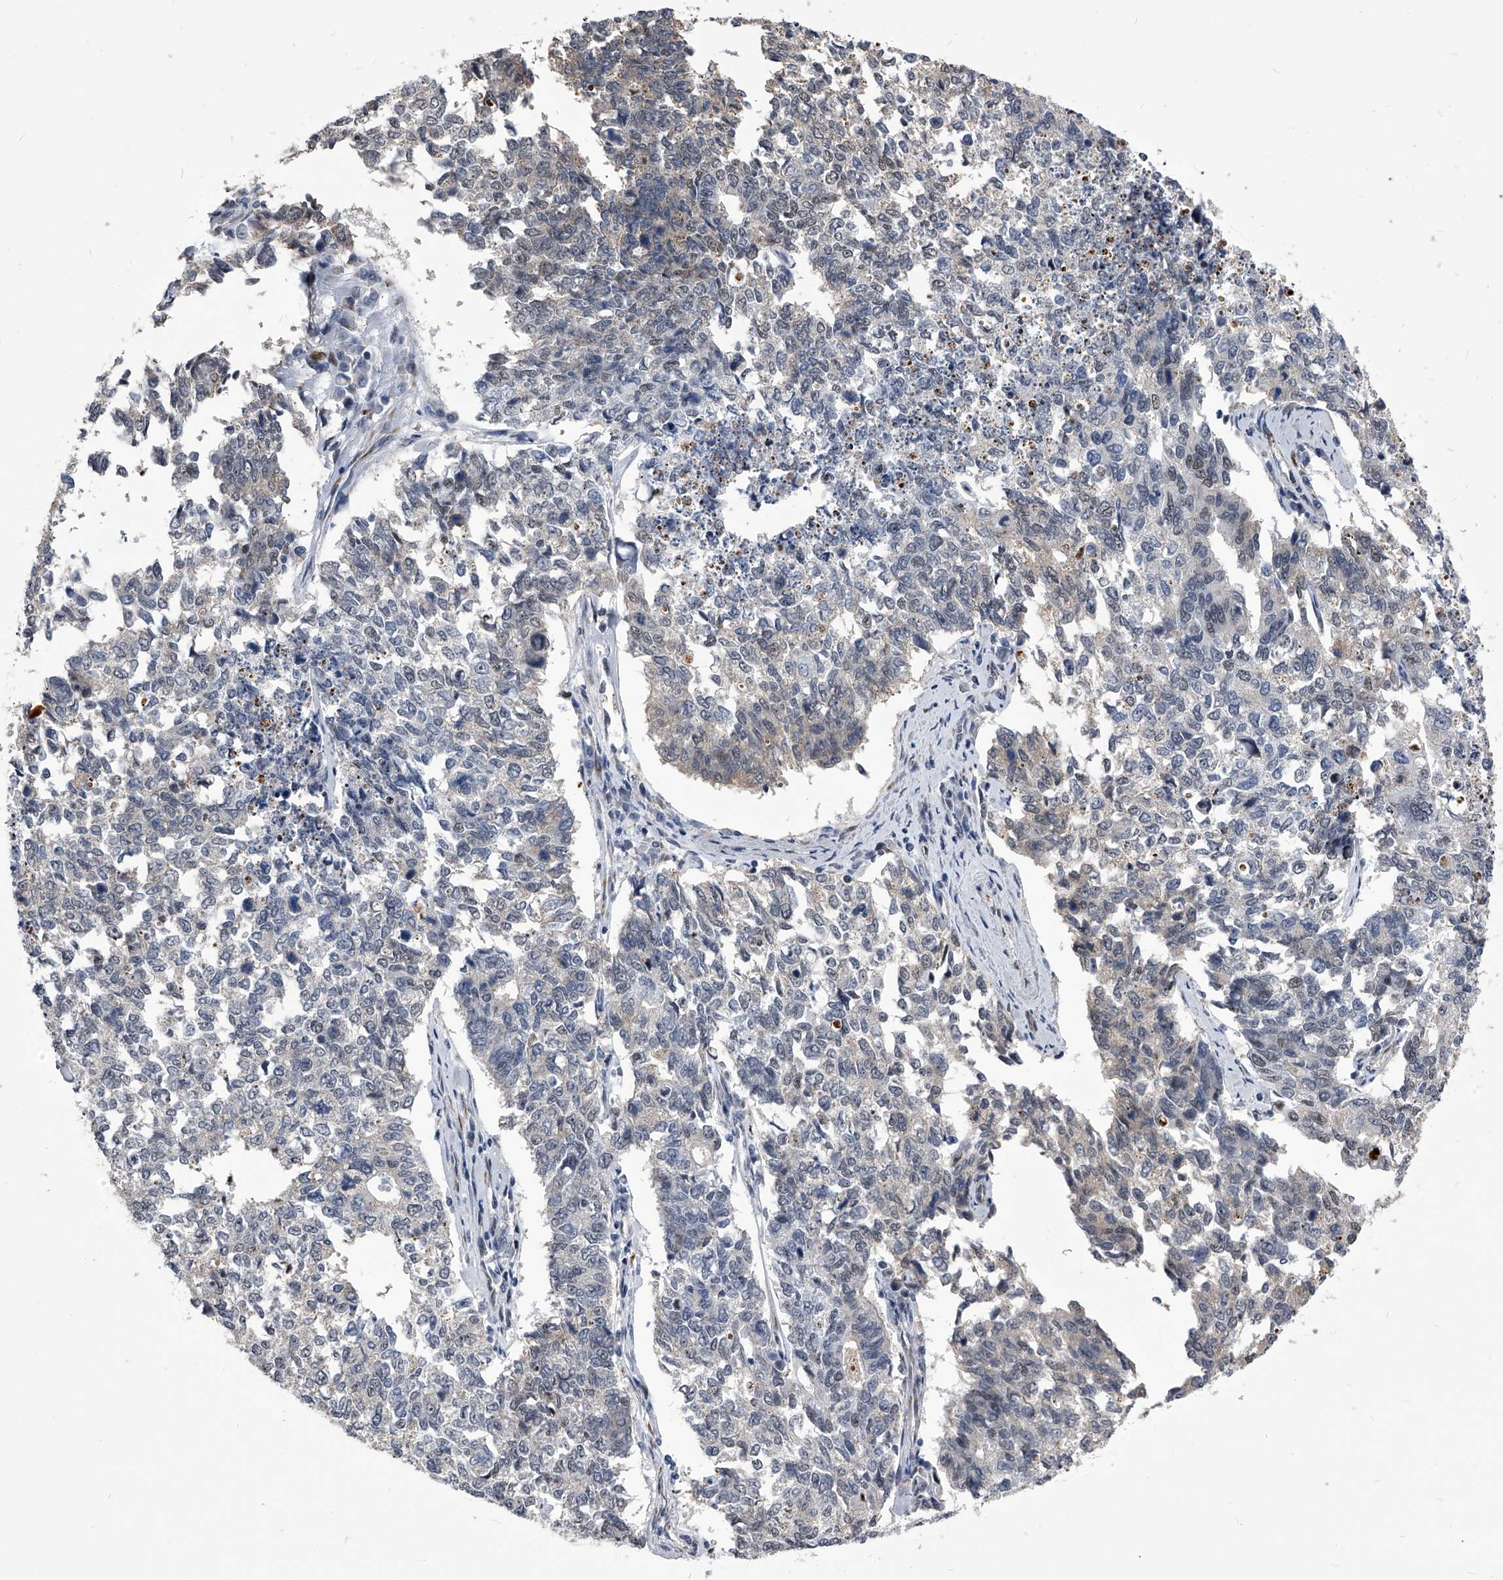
{"staining": {"intensity": "weak", "quantity": "25%-75%", "location": "nuclear"}, "tissue": "cervical cancer", "cell_type": "Tumor cells", "image_type": "cancer", "snomed": [{"axis": "morphology", "description": "Squamous cell carcinoma, NOS"}, {"axis": "topography", "description": "Cervix"}], "caption": "Tumor cells show weak nuclear expression in approximately 25%-75% of cells in cervical cancer (squamous cell carcinoma).", "gene": "CMTR1", "patient": {"sex": "female", "age": 63}}